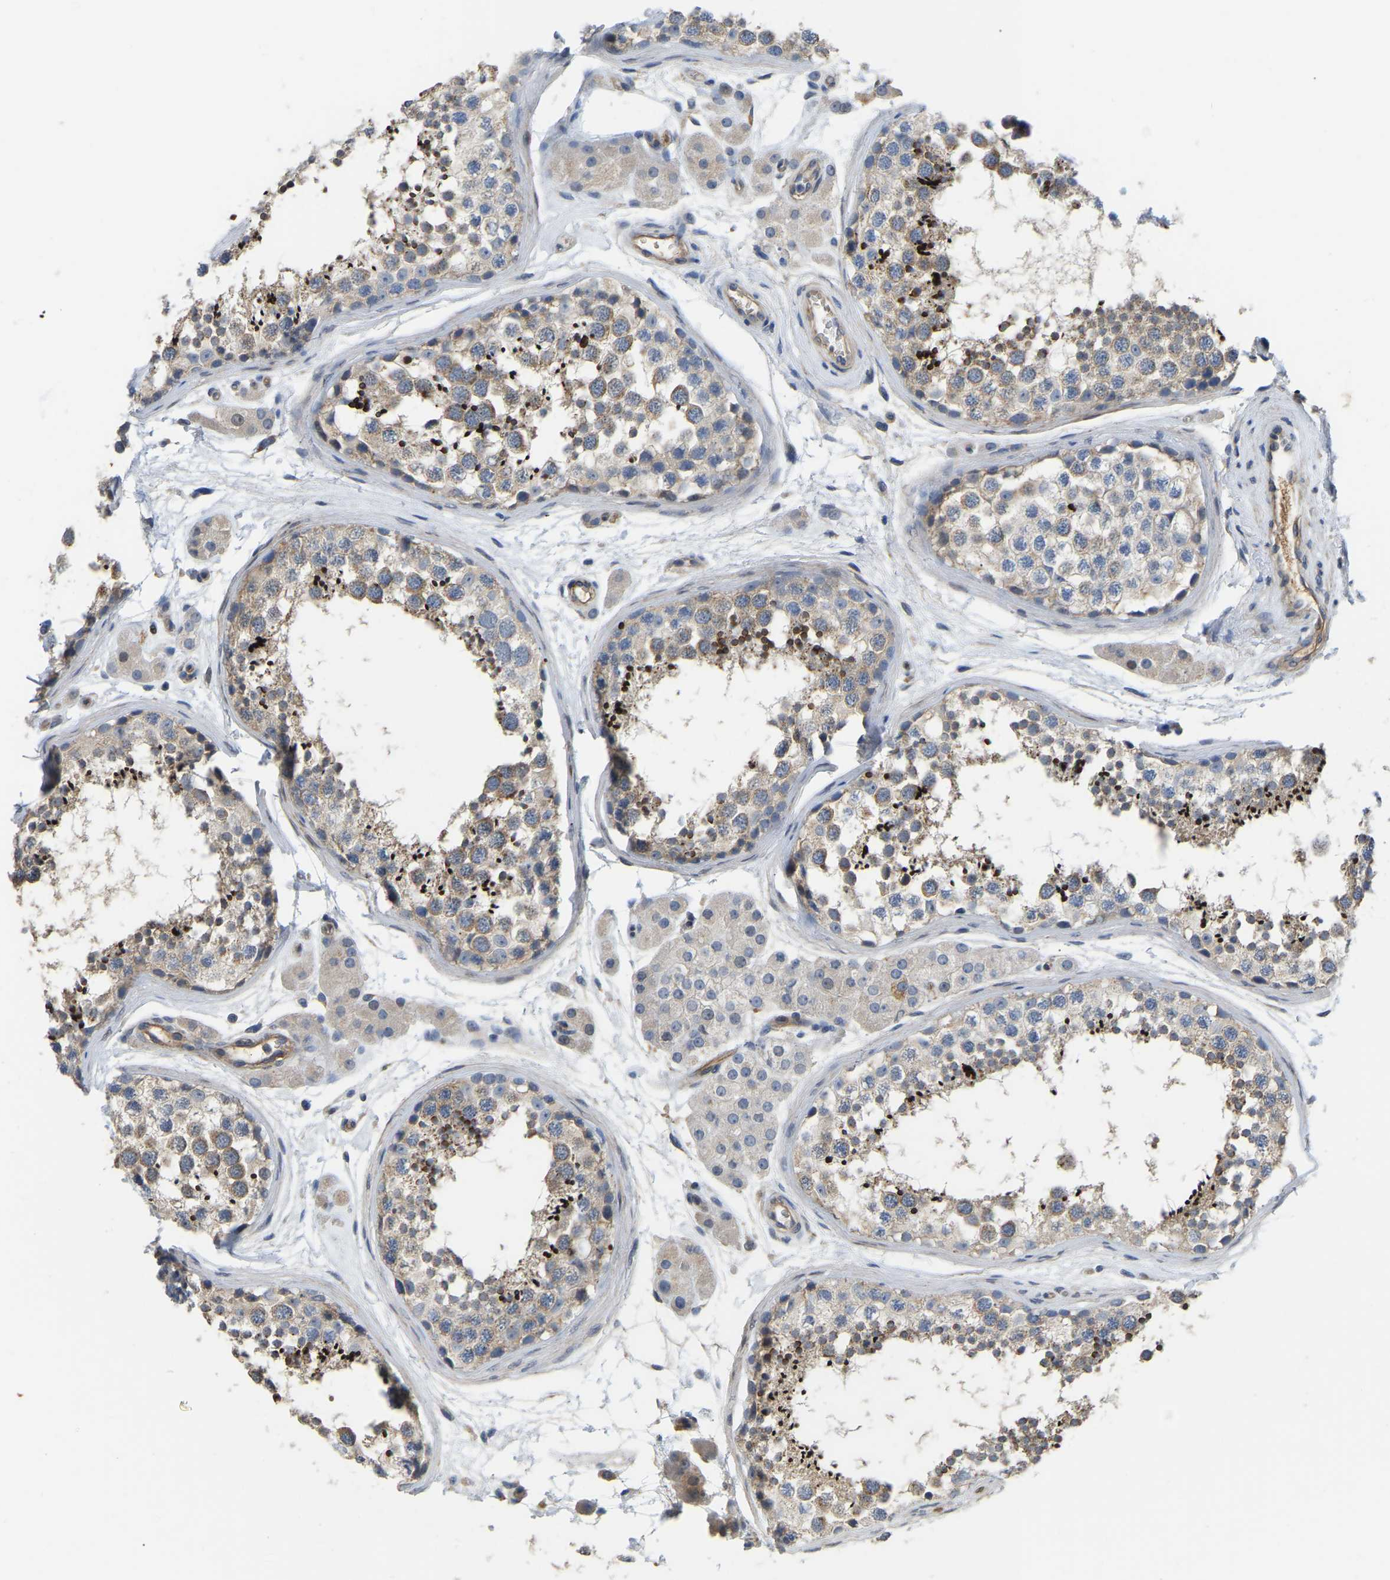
{"staining": {"intensity": "weak", "quantity": ">75%", "location": "cytoplasmic/membranous"}, "tissue": "testis", "cell_type": "Cells in seminiferous ducts", "image_type": "normal", "snomed": [{"axis": "morphology", "description": "Normal tissue, NOS"}, {"axis": "topography", "description": "Testis"}], "caption": "This image displays unremarkable testis stained with immunohistochemistry (IHC) to label a protein in brown. The cytoplasmic/membranous of cells in seminiferous ducts show weak positivity for the protein. Nuclei are counter-stained blue.", "gene": "HIGD2B", "patient": {"sex": "male", "age": 56}}